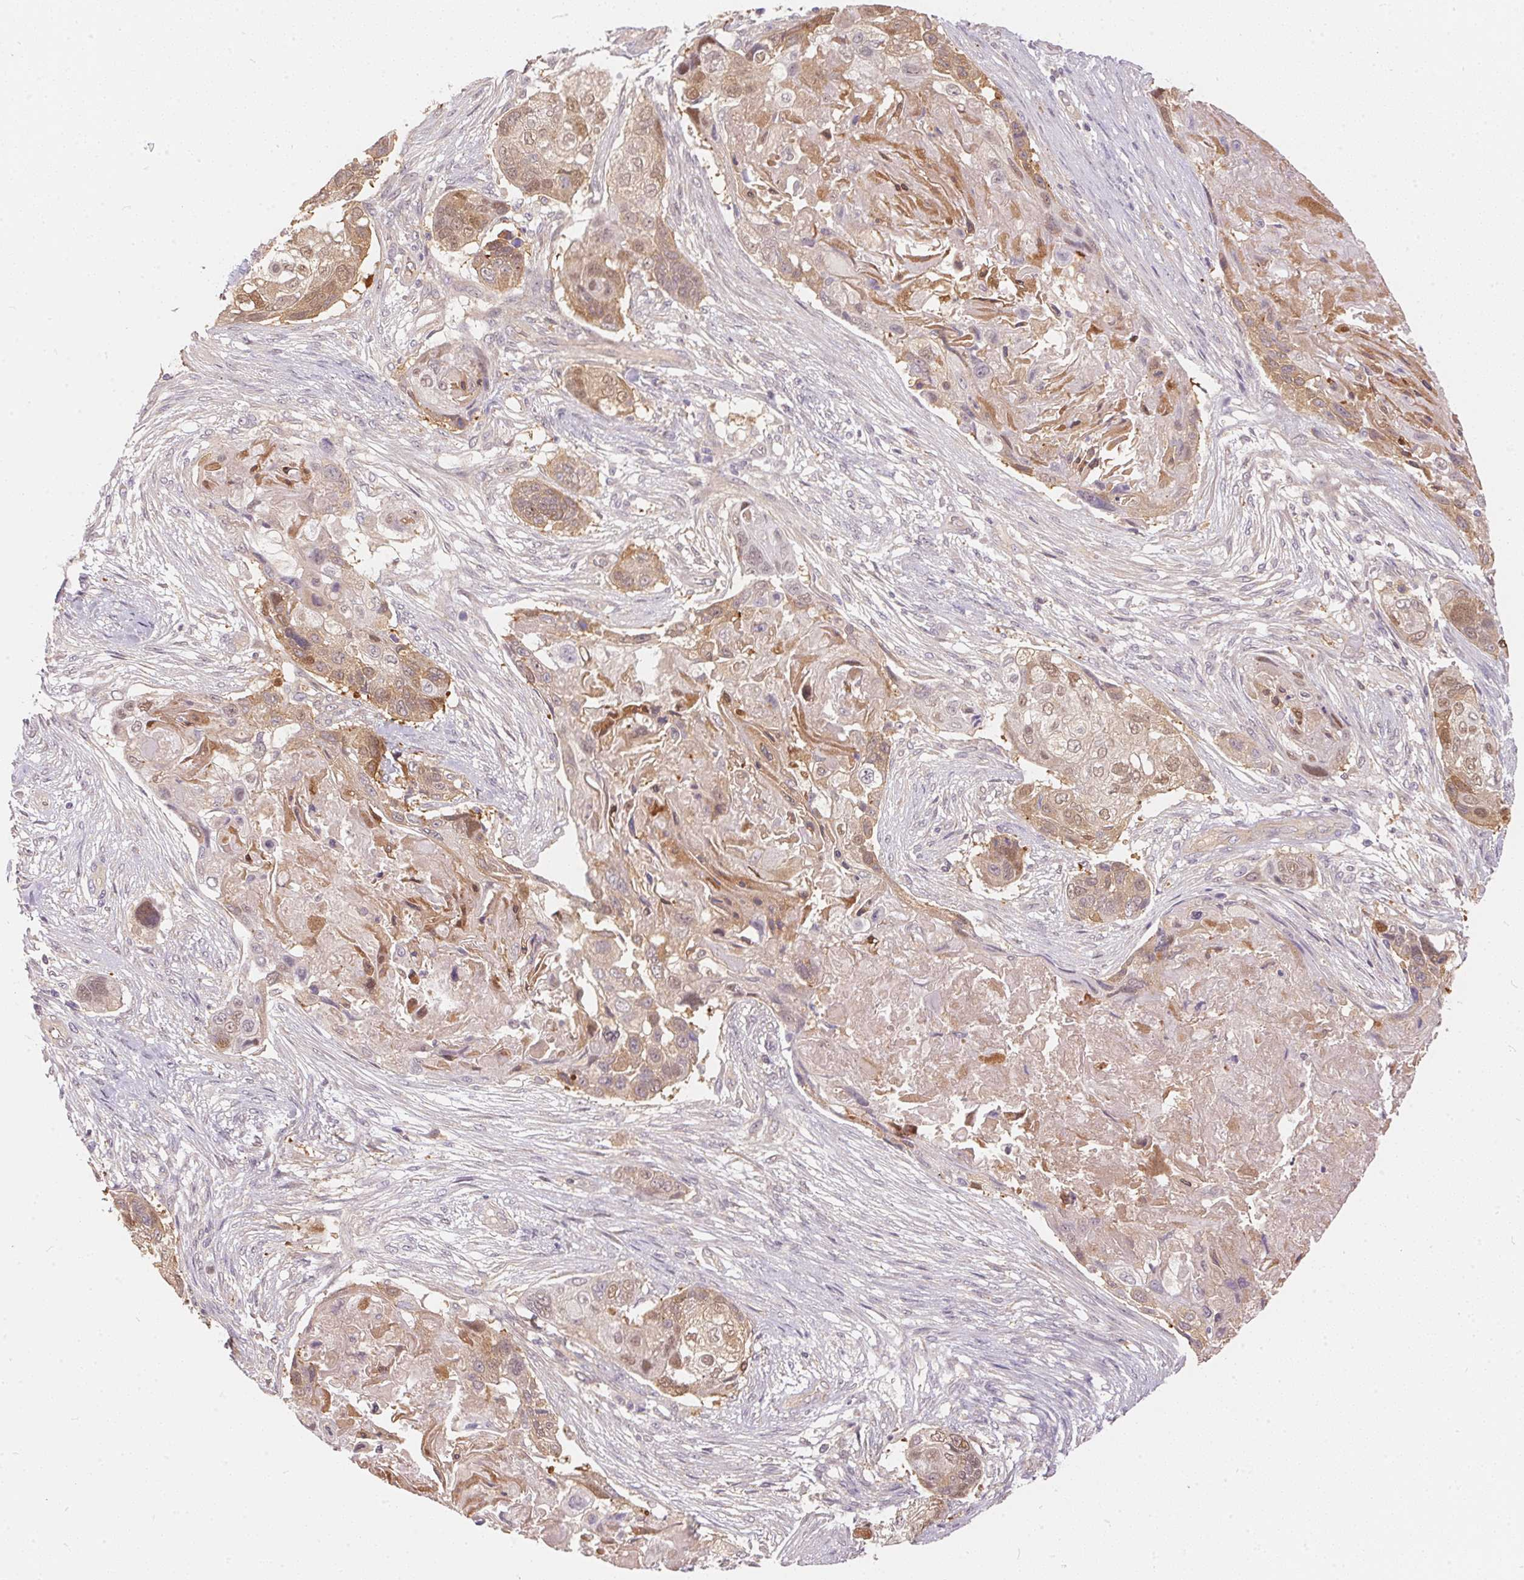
{"staining": {"intensity": "moderate", "quantity": "25%-75%", "location": "cytoplasmic/membranous,nuclear"}, "tissue": "lung cancer", "cell_type": "Tumor cells", "image_type": "cancer", "snomed": [{"axis": "morphology", "description": "Squamous cell carcinoma, NOS"}, {"axis": "topography", "description": "Lung"}], "caption": "Squamous cell carcinoma (lung) was stained to show a protein in brown. There is medium levels of moderate cytoplasmic/membranous and nuclear positivity in about 25%-75% of tumor cells.", "gene": "BLMH", "patient": {"sex": "male", "age": 69}}